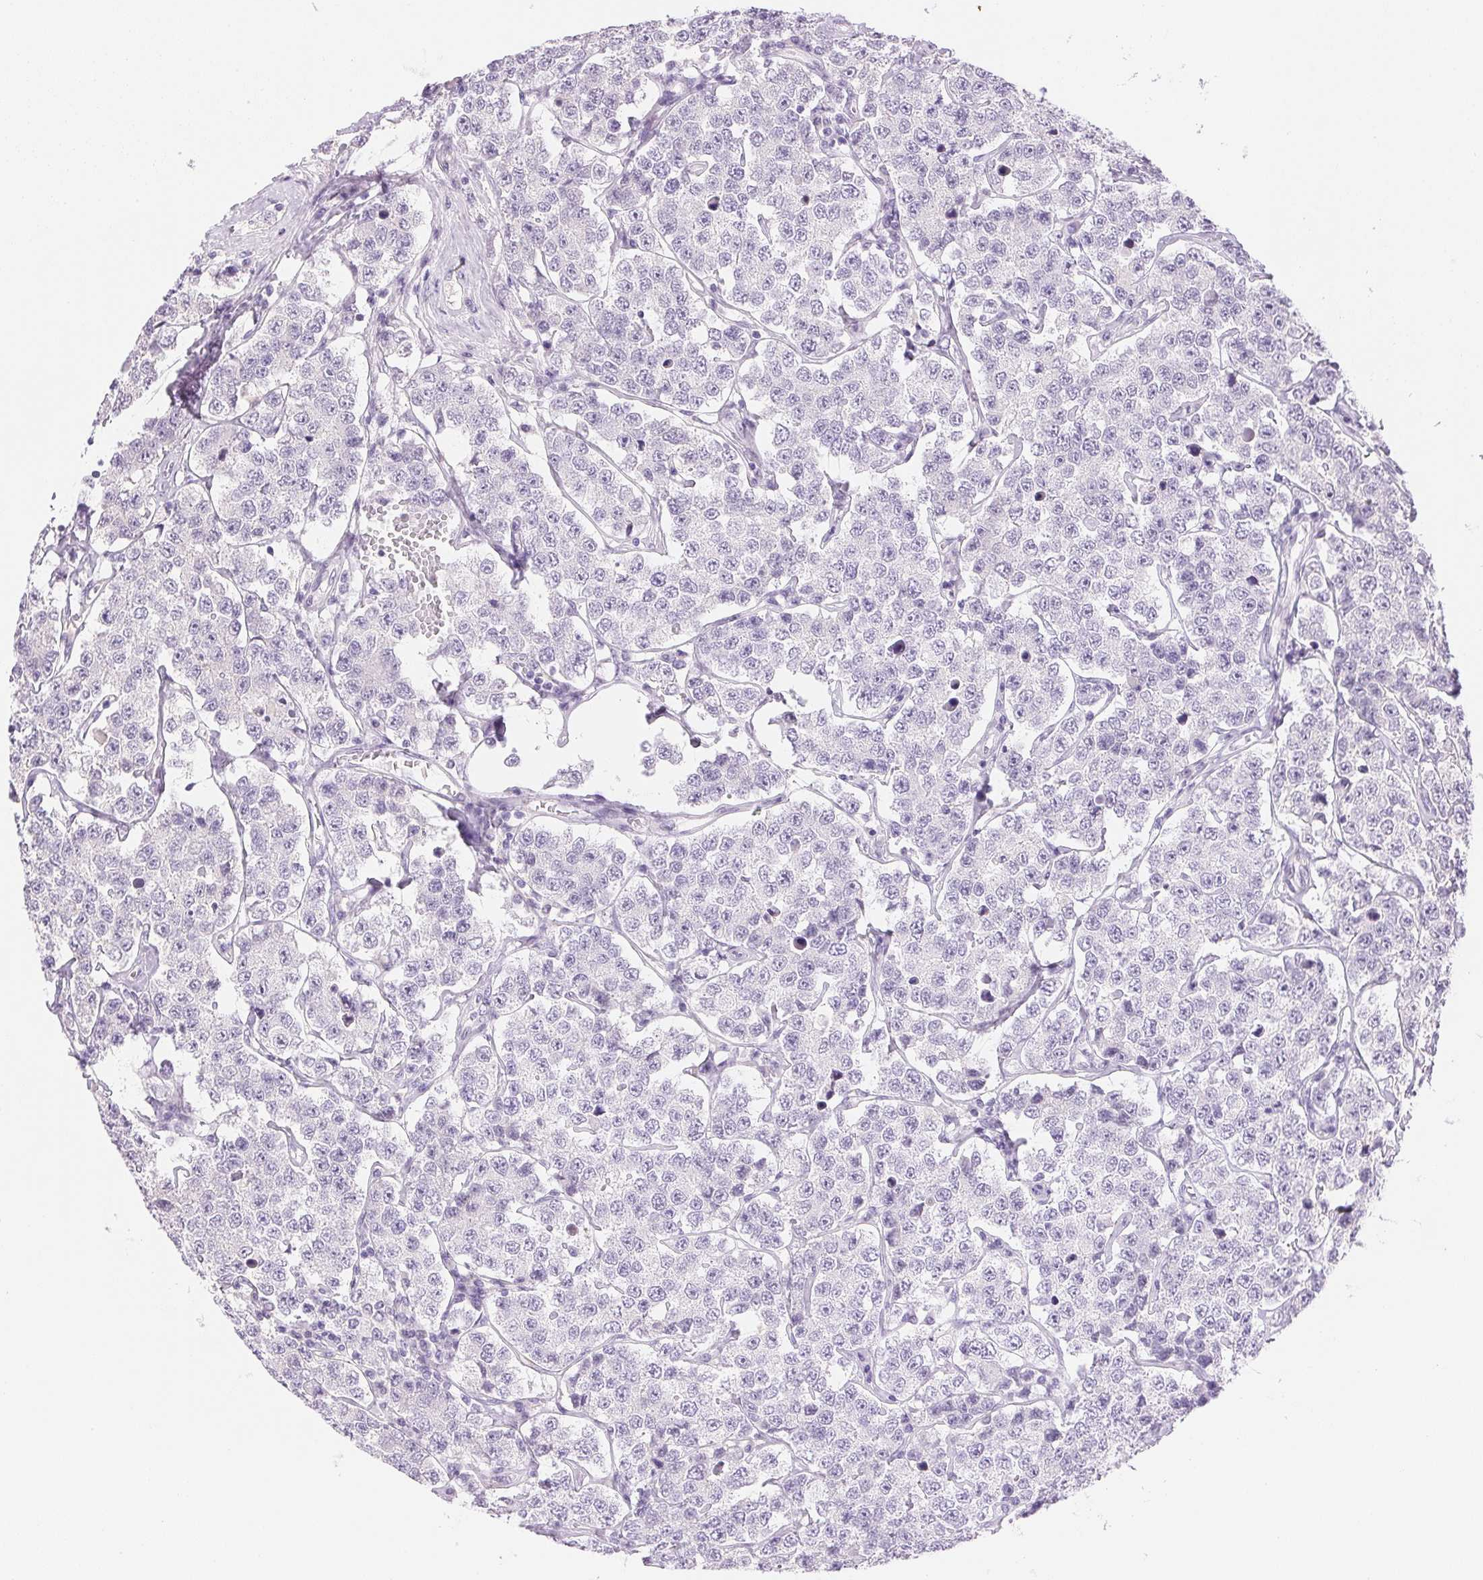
{"staining": {"intensity": "negative", "quantity": "none", "location": "none"}, "tissue": "testis cancer", "cell_type": "Tumor cells", "image_type": "cancer", "snomed": [{"axis": "morphology", "description": "Seminoma, NOS"}, {"axis": "topography", "description": "Testis"}], "caption": "Testis seminoma was stained to show a protein in brown. There is no significant staining in tumor cells.", "gene": "TEKT1", "patient": {"sex": "male", "age": 34}}